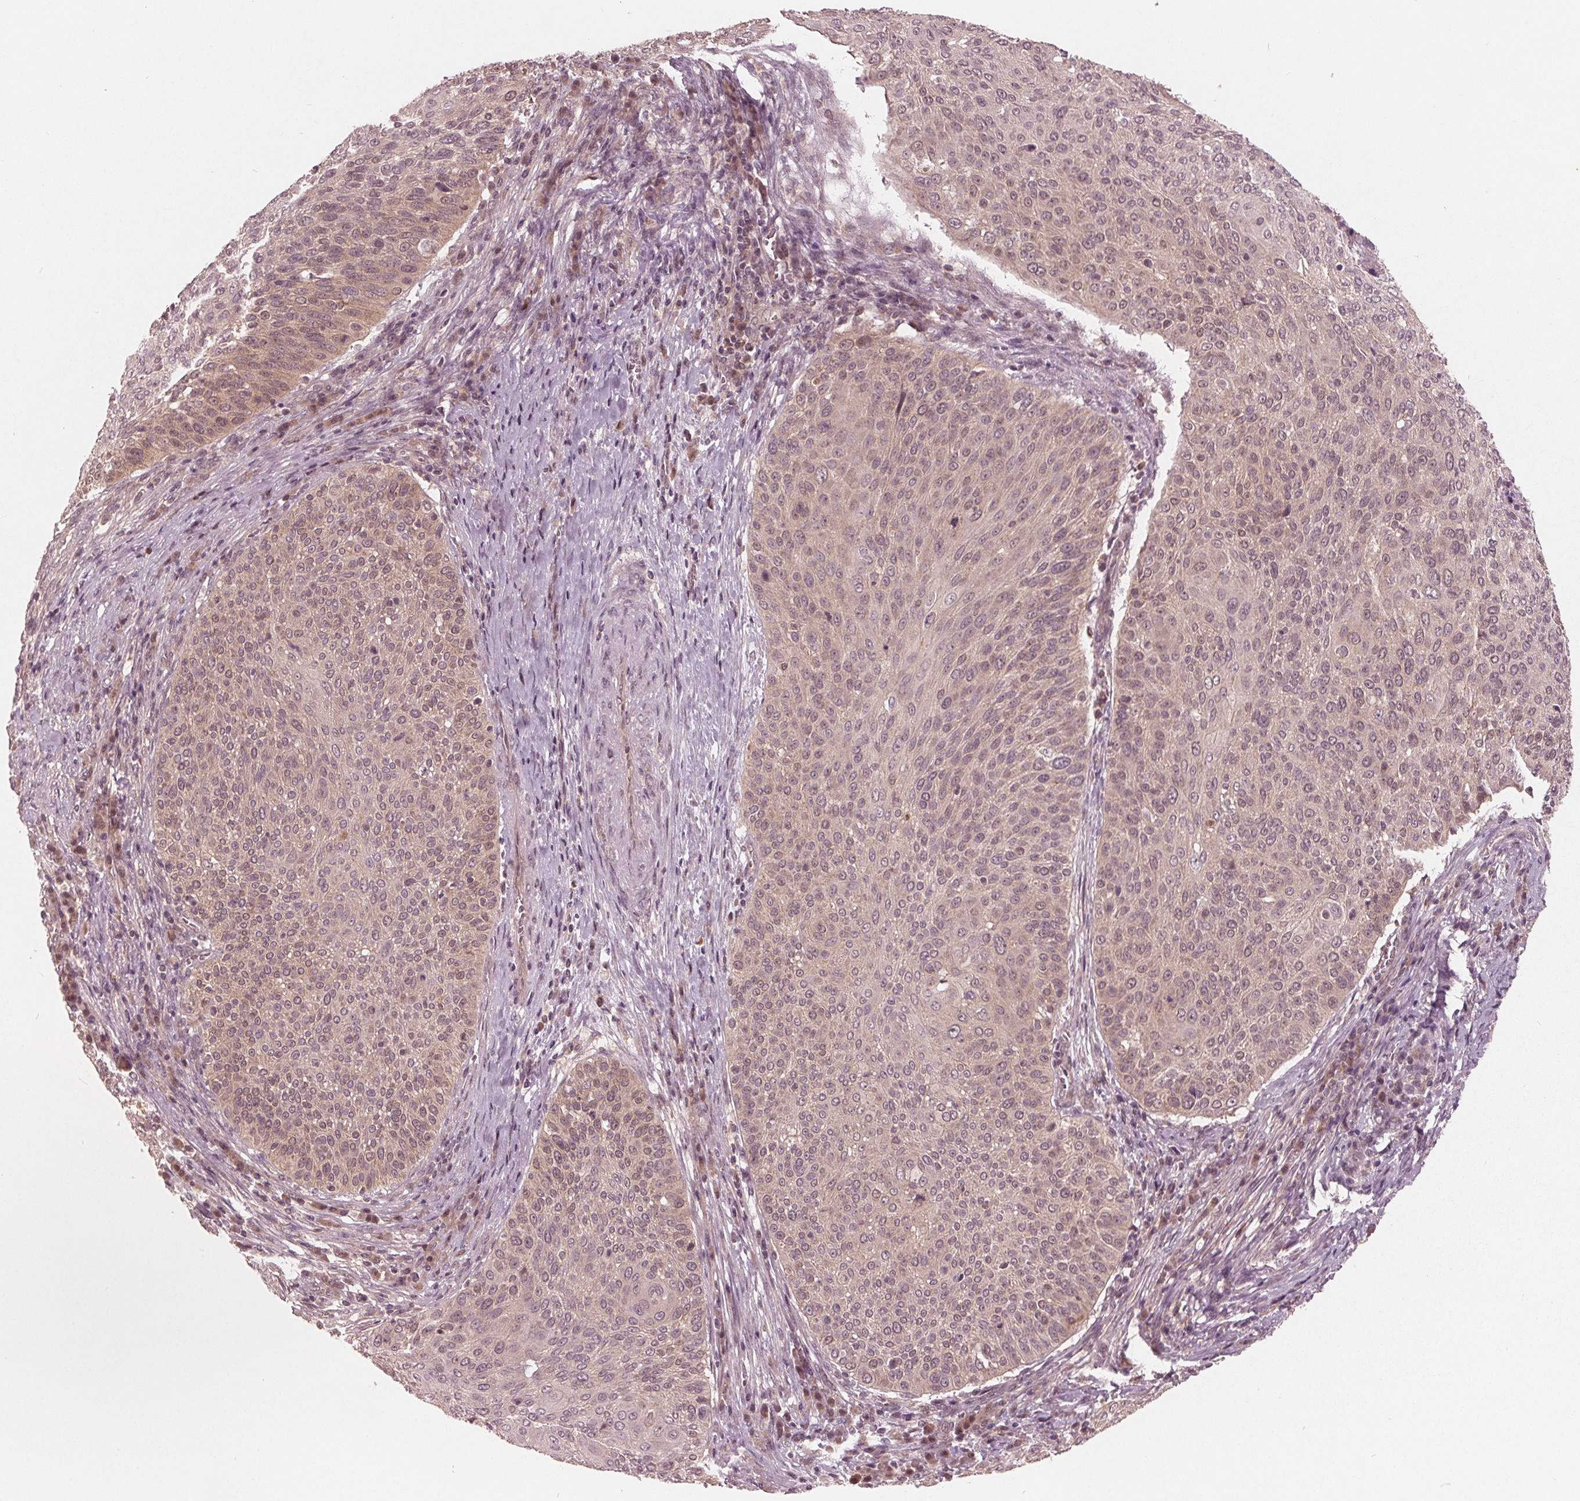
{"staining": {"intensity": "weak", "quantity": ">75%", "location": "cytoplasmic/membranous"}, "tissue": "cervical cancer", "cell_type": "Tumor cells", "image_type": "cancer", "snomed": [{"axis": "morphology", "description": "Squamous cell carcinoma, NOS"}, {"axis": "topography", "description": "Cervix"}], "caption": "There is low levels of weak cytoplasmic/membranous staining in tumor cells of cervical cancer (squamous cell carcinoma), as demonstrated by immunohistochemical staining (brown color).", "gene": "UBALD1", "patient": {"sex": "female", "age": 31}}